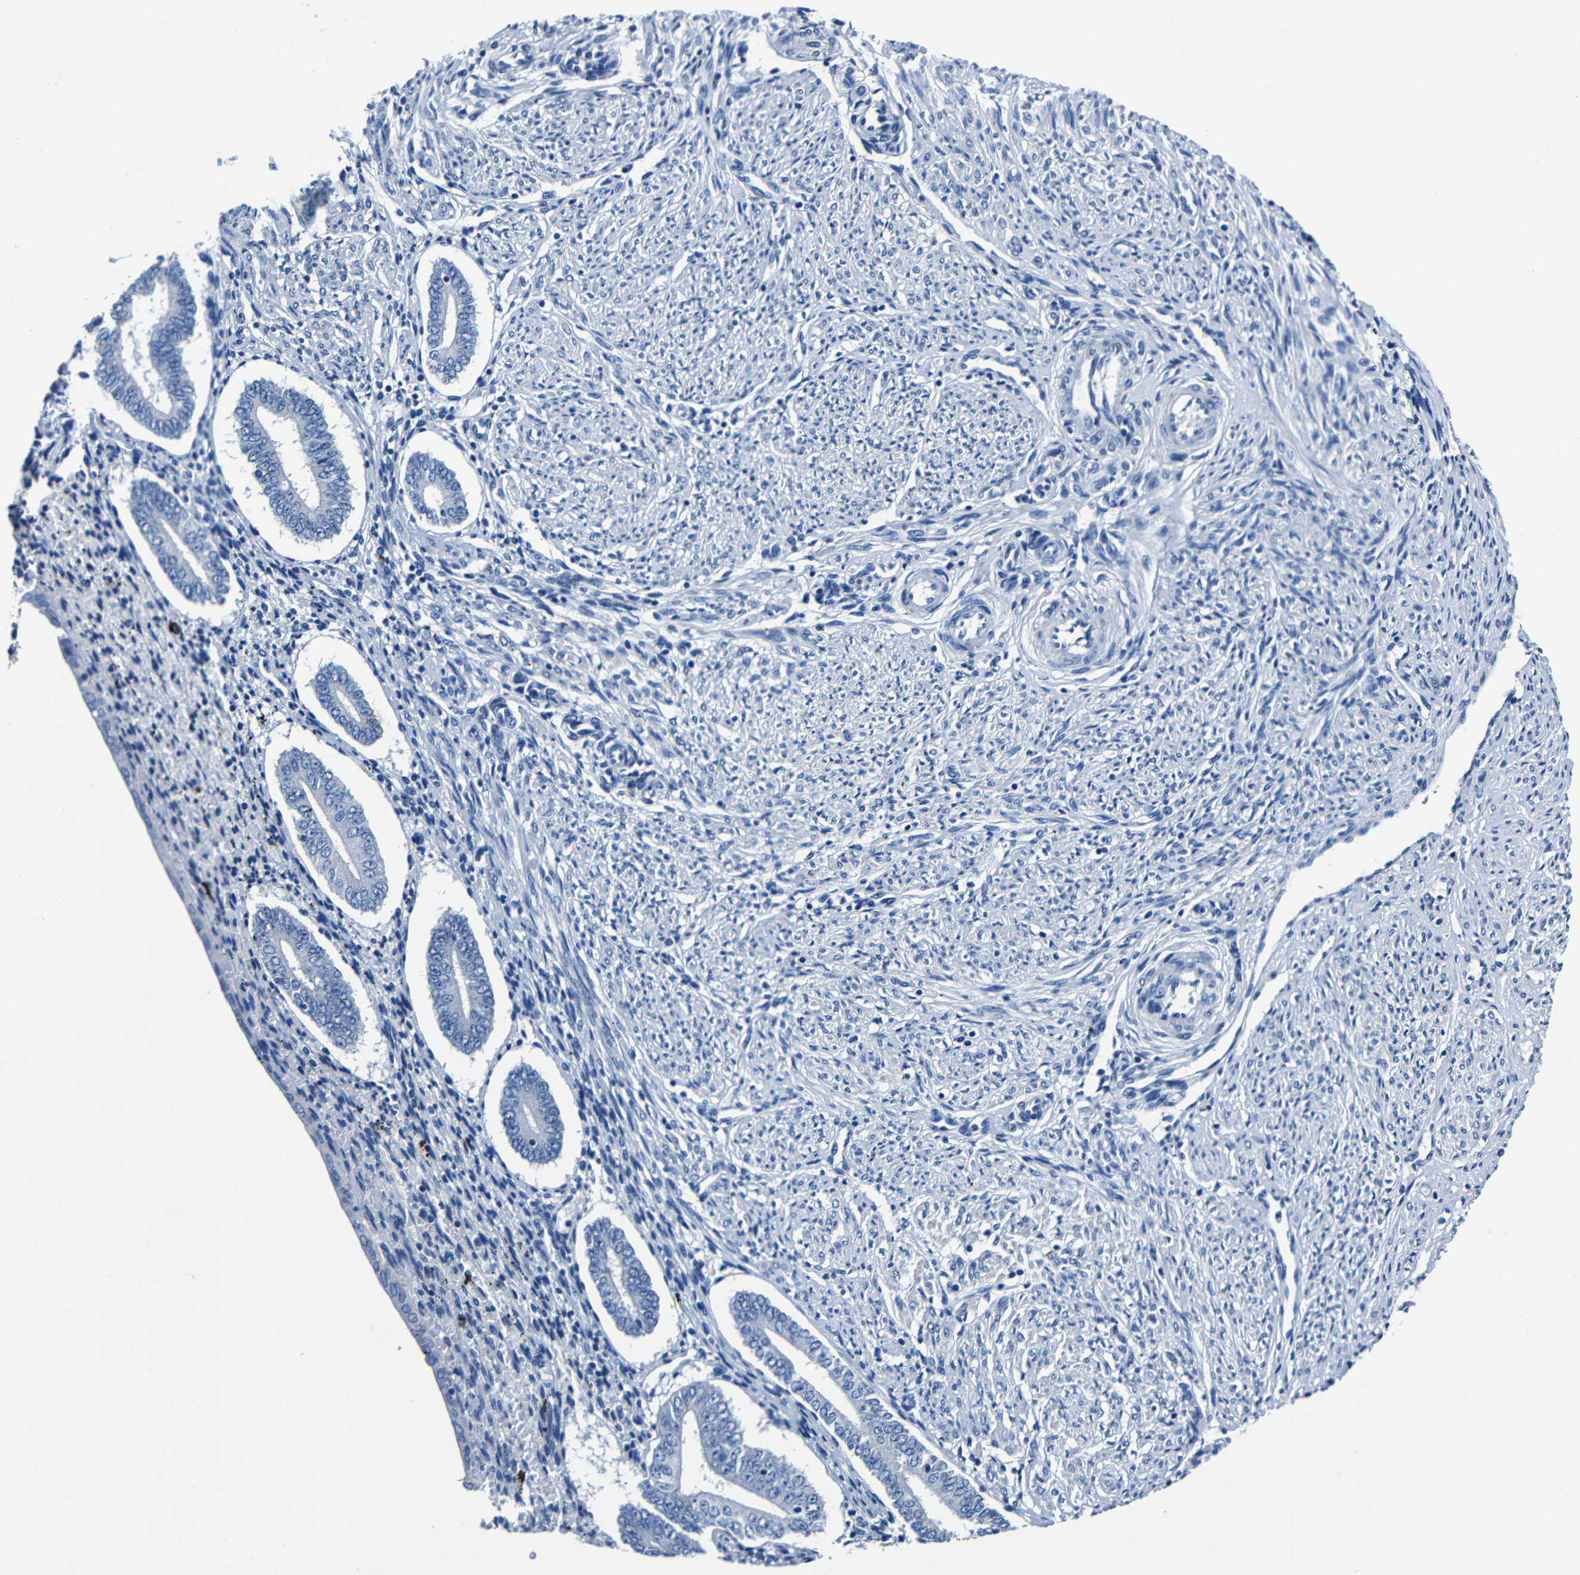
{"staining": {"intensity": "negative", "quantity": "none", "location": "none"}, "tissue": "endometrium", "cell_type": "Cells in endometrial stroma", "image_type": "normal", "snomed": [{"axis": "morphology", "description": "Normal tissue, NOS"}, {"axis": "topography", "description": "Endometrium"}], "caption": "Immunohistochemistry (IHC) photomicrograph of unremarkable endometrium: endometrium stained with DAB demonstrates no significant protein staining in cells in endometrial stroma.", "gene": "NCMAP", "patient": {"sex": "female", "age": 42}}